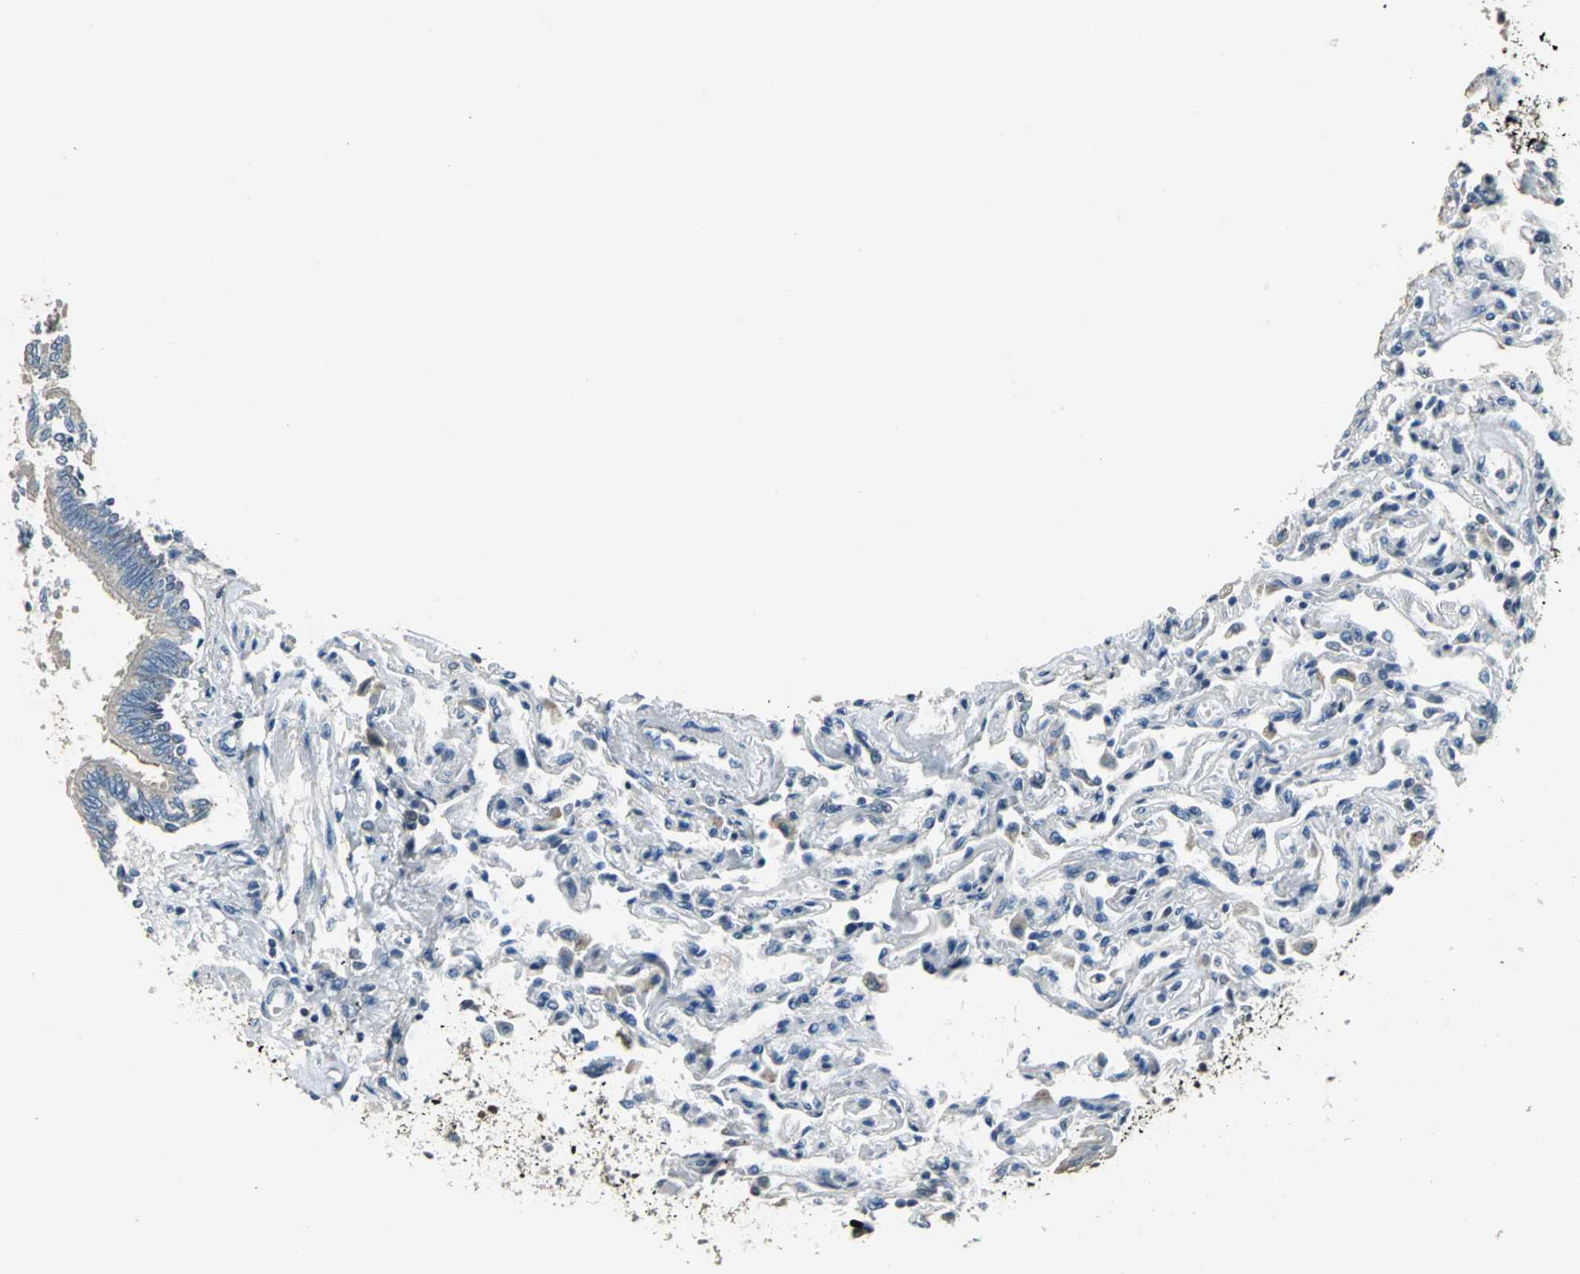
{"staining": {"intensity": "weak", "quantity": ">75%", "location": "cytoplasmic/membranous"}, "tissue": "bronchus", "cell_type": "Respiratory epithelial cells", "image_type": "normal", "snomed": [{"axis": "morphology", "description": "Normal tissue, NOS"}, {"axis": "topography", "description": "Lung"}], "caption": "Protein expression analysis of normal human bronchus reveals weak cytoplasmic/membranous staining in about >75% of respiratory epithelial cells.", "gene": "JADE3", "patient": {"sex": "male", "age": 64}}